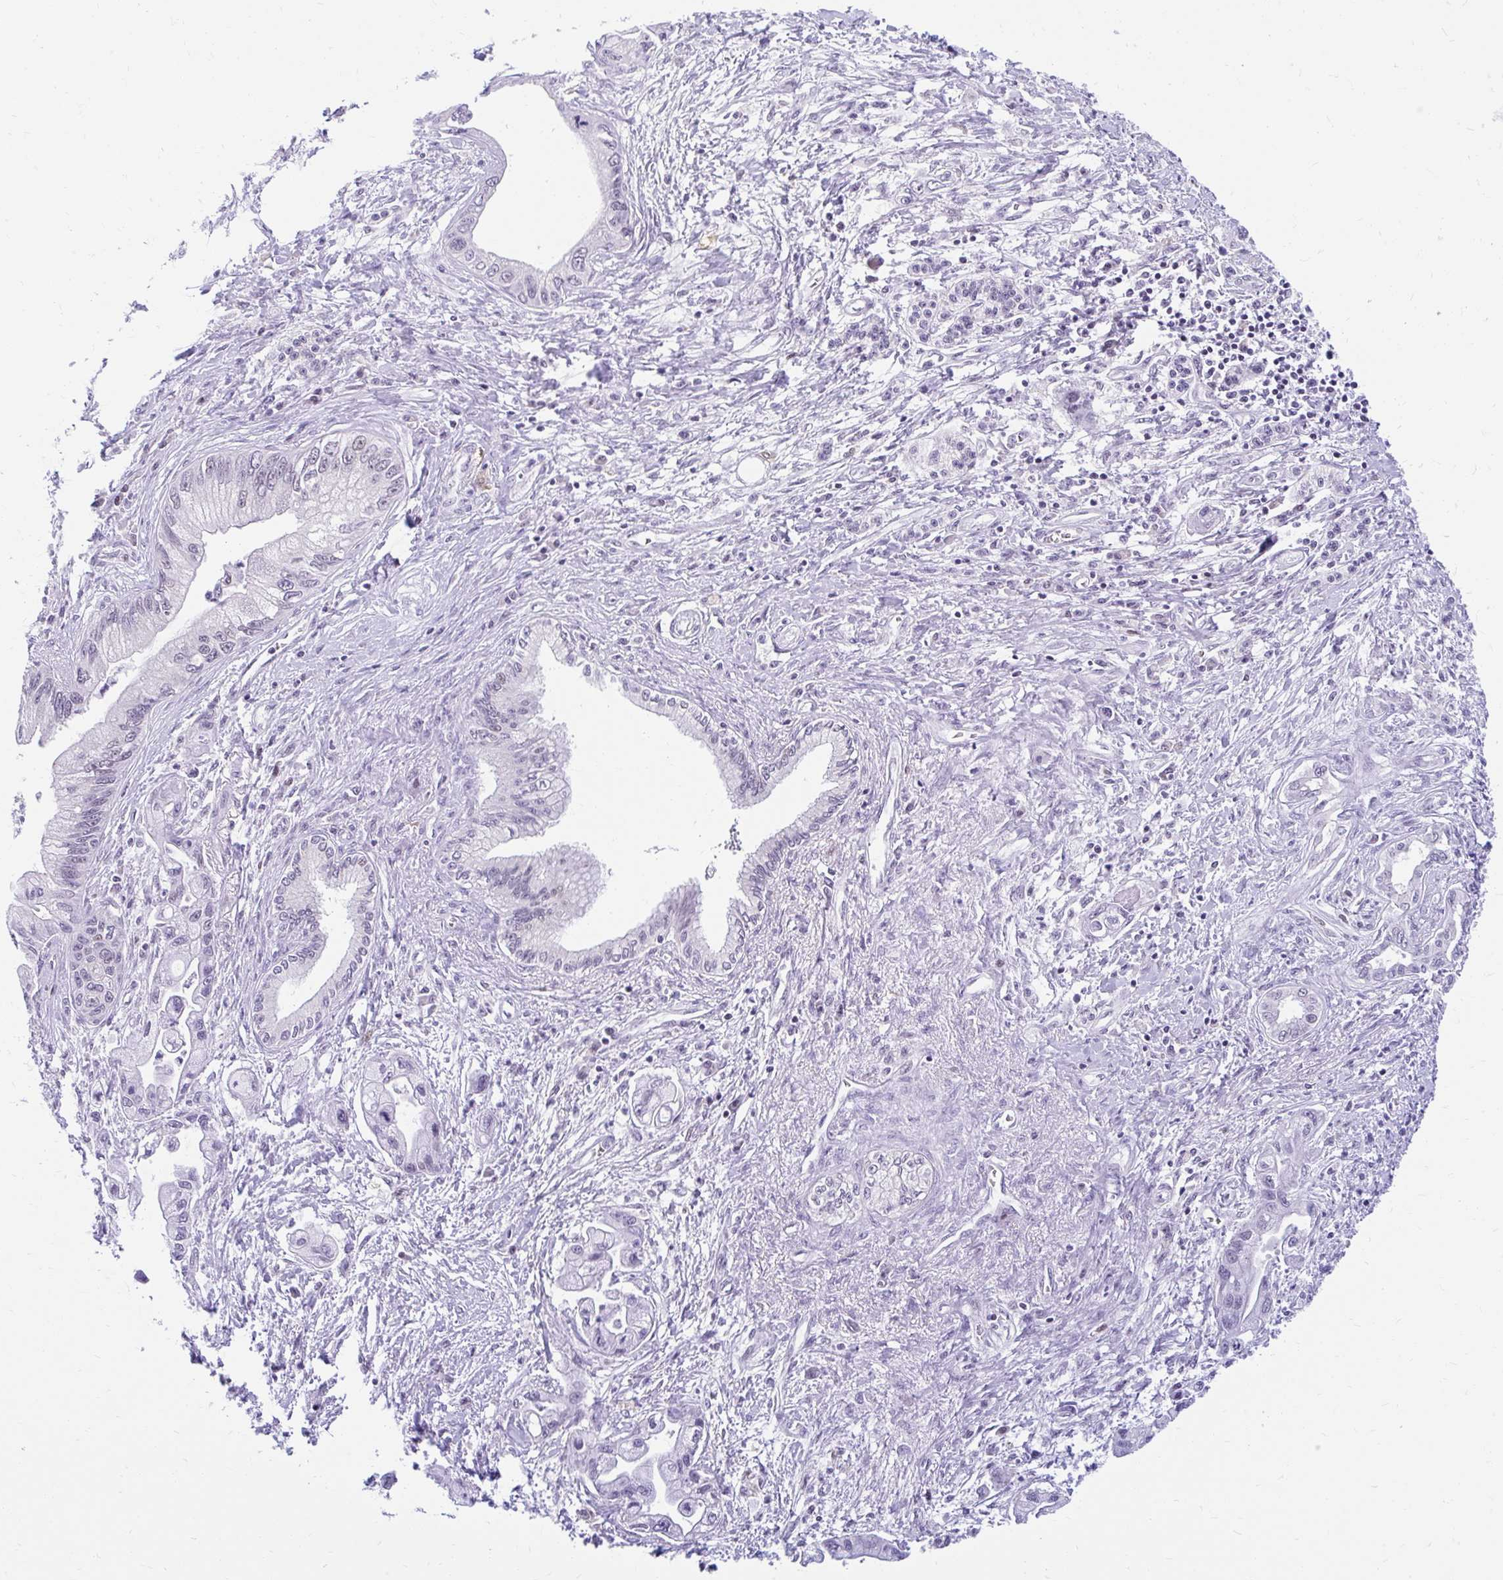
{"staining": {"intensity": "negative", "quantity": "none", "location": "none"}, "tissue": "pancreatic cancer", "cell_type": "Tumor cells", "image_type": "cancer", "snomed": [{"axis": "morphology", "description": "Adenocarcinoma, NOS"}, {"axis": "topography", "description": "Pancreas"}], "caption": "Protein analysis of pancreatic cancer displays no significant expression in tumor cells.", "gene": "GLB1L2", "patient": {"sex": "male", "age": 61}}